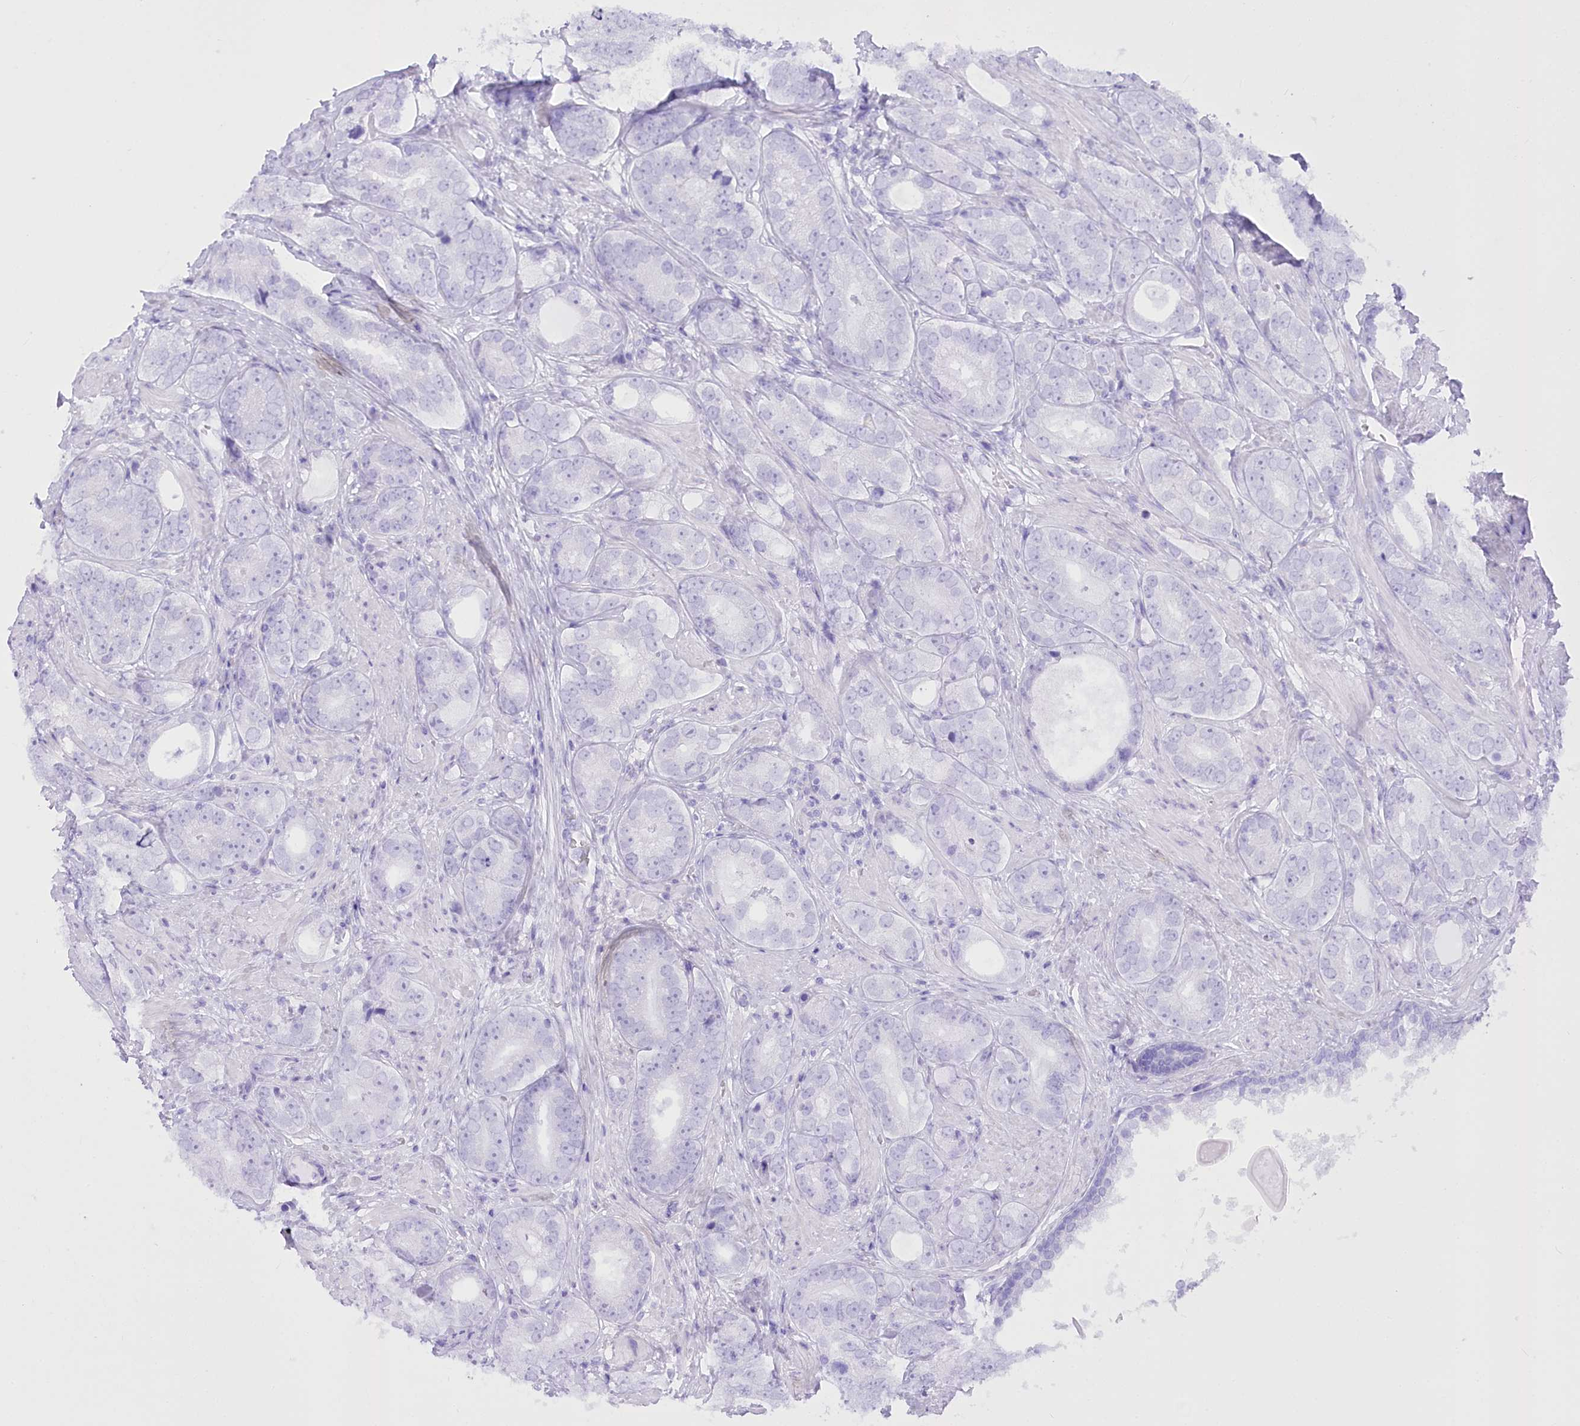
{"staining": {"intensity": "negative", "quantity": "none", "location": "none"}, "tissue": "prostate cancer", "cell_type": "Tumor cells", "image_type": "cancer", "snomed": [{"axis": "morphology", "description": "Adenocarcinoma, High grade"}, {"axis": "topography", "description": "Prostate"}], "caption": "An IHC micrograph of prostate adenocarcinoma (high-grade) is shown. There is no staining in tumor cells of prostate adenocarcinoma (high-grade).", "gene": "BEND7", "patient": {"sex": "male", "age": 56}}